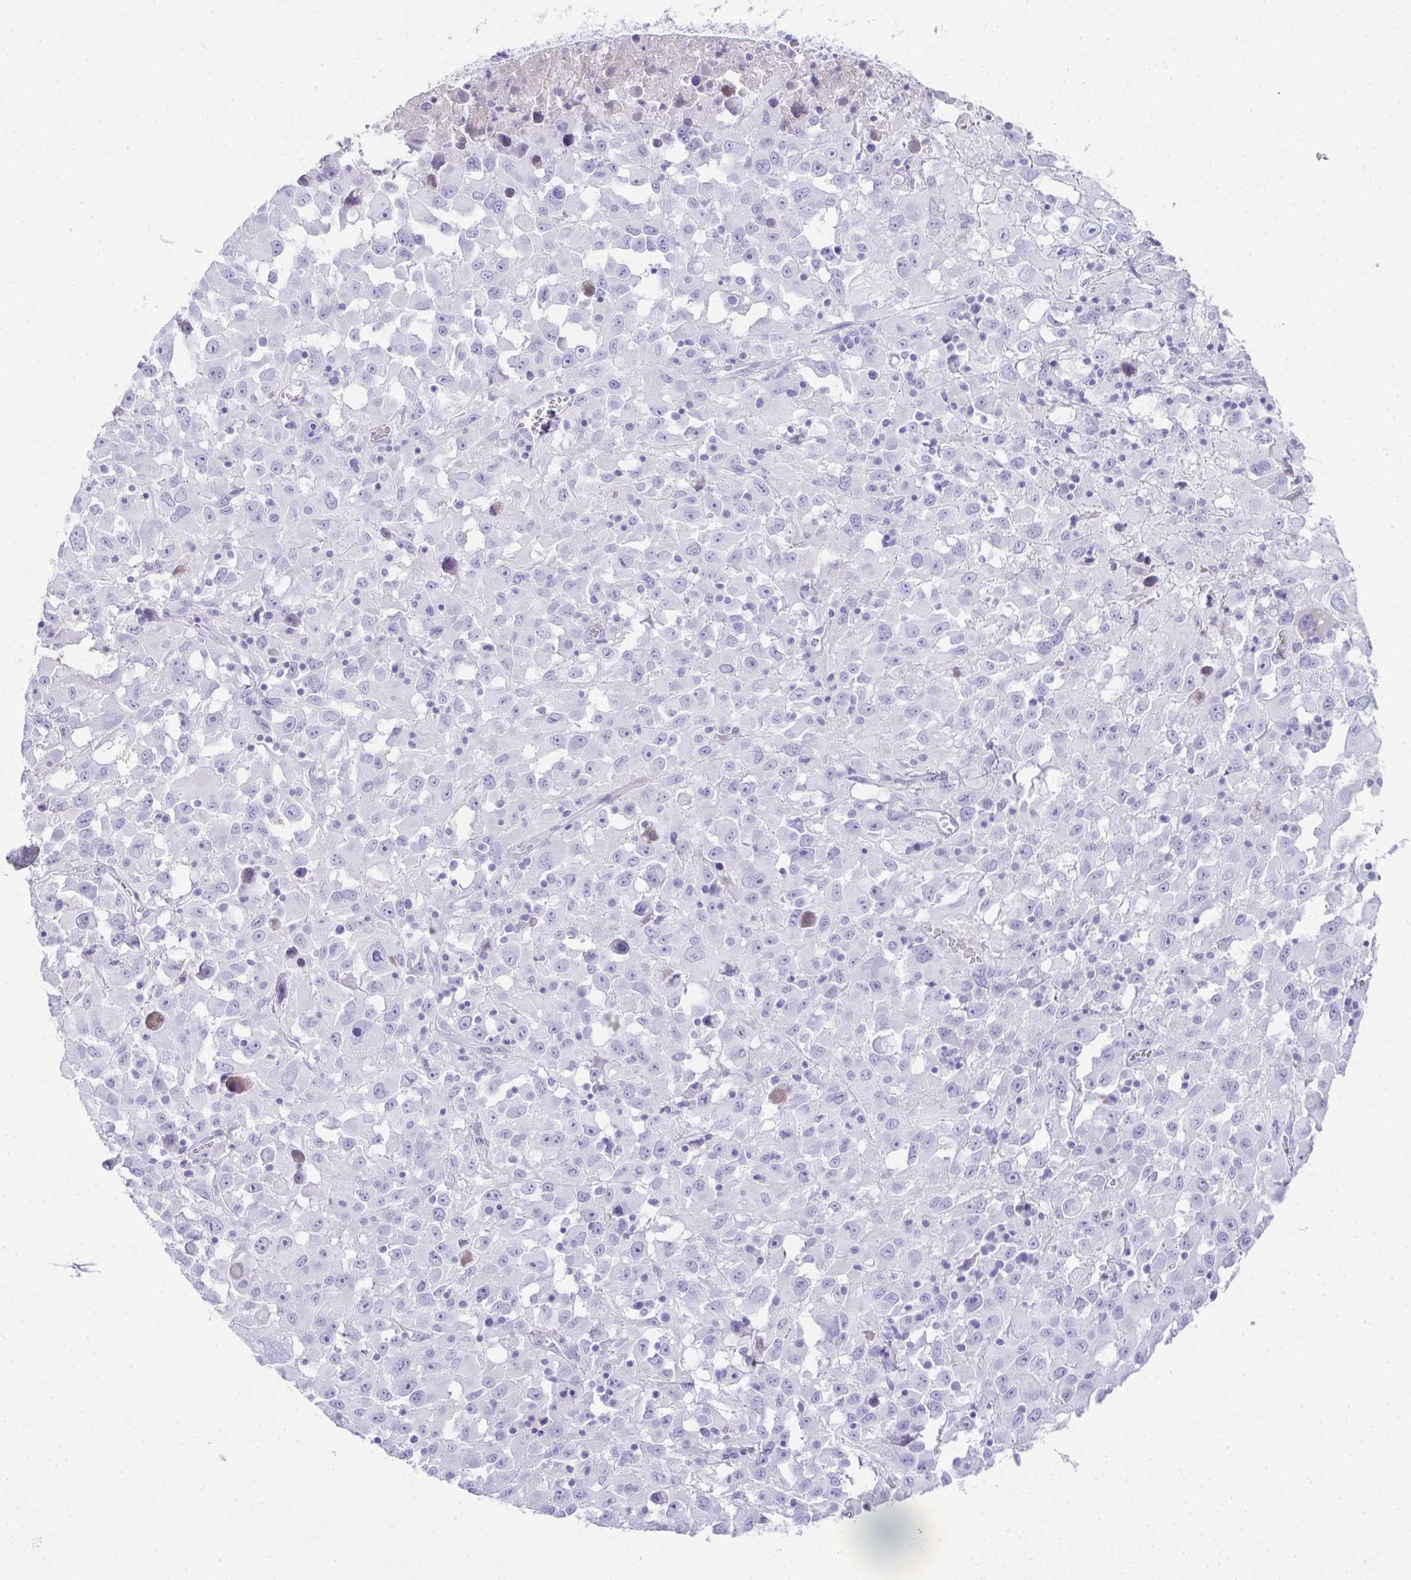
{"staining": {"intensity": "negative", "quantity": "none", "location": "none"}, "tissue": "melanoma", "cell_type": "Tumor cells", "image_type": "cancer", "snomed": [{"axis": "morphology", "description": "Malignant melanoma, Metastatic site"}, {"axis": "topography", "description": "Soft tissue"}], "caption": "High magnification brightfield microscopy of malignant melanoma (metastatic site) stained with DAB (3,3'-diaminobenzidine) (brown) and counterstained with hematoxylin (blue): tumor cells show no significant positivity.", "gene": "TNNT1", "patient": {"sex": "male", "age": 50}}